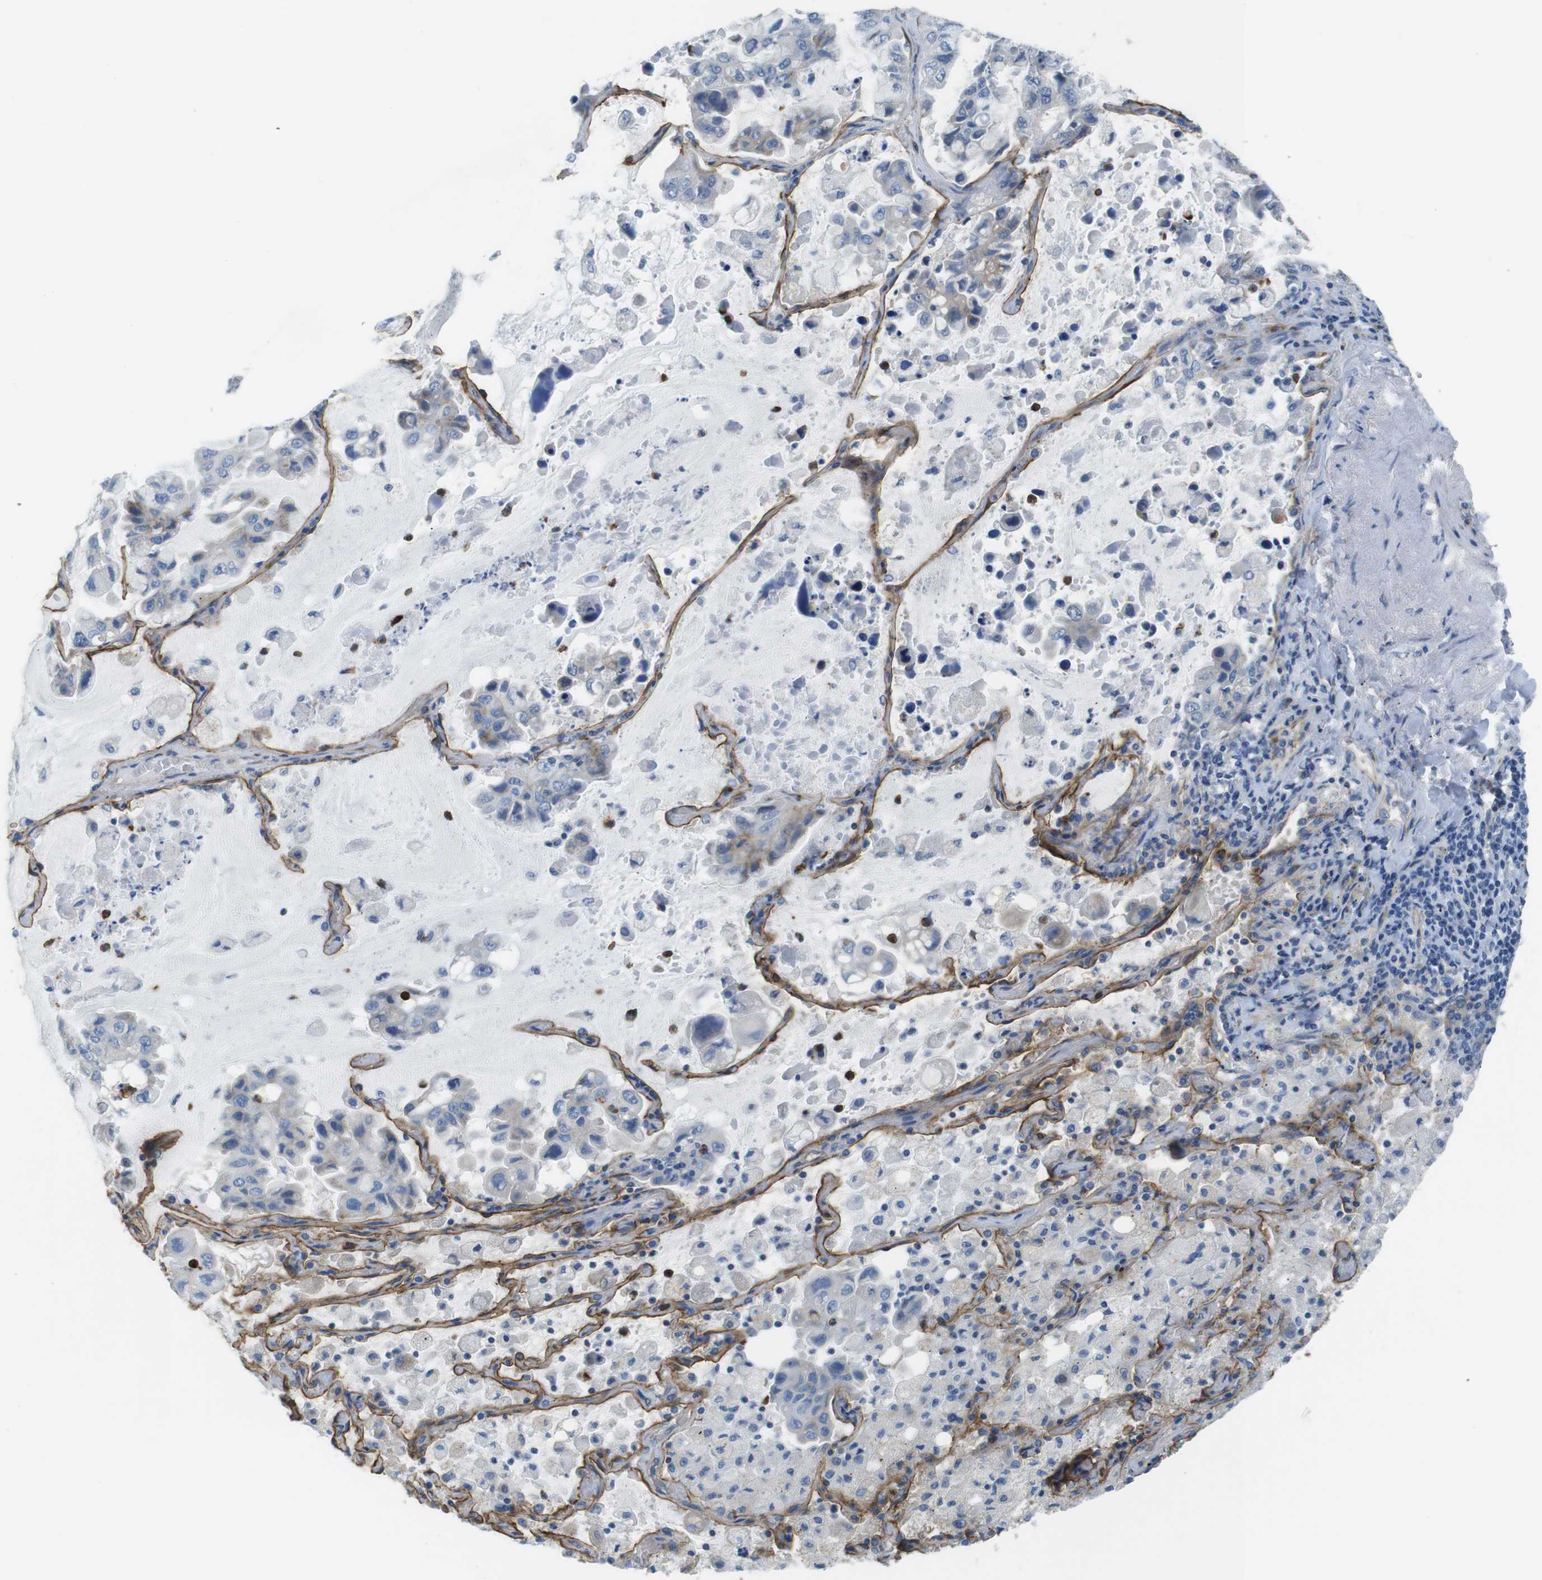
{"staining": {"intensity": "negative", "quantity": "none", "location": "none"}, "tissue": "lung cancer", "cell_type": "Tumor cells", "image_type": "cancer", "snomed": [{"axis": "morphology", "description": "Adenocarcinoma, NOS"}, {"axis": "topography", "description": "Lung"}], "caption": "High power microscopy photomicrograph of an IHC image of lung adenocarcinoma, revealing no significant positivity in tumor cells.", "gene": "EMP2", "patient": {"sex": "male", "age": 64}}